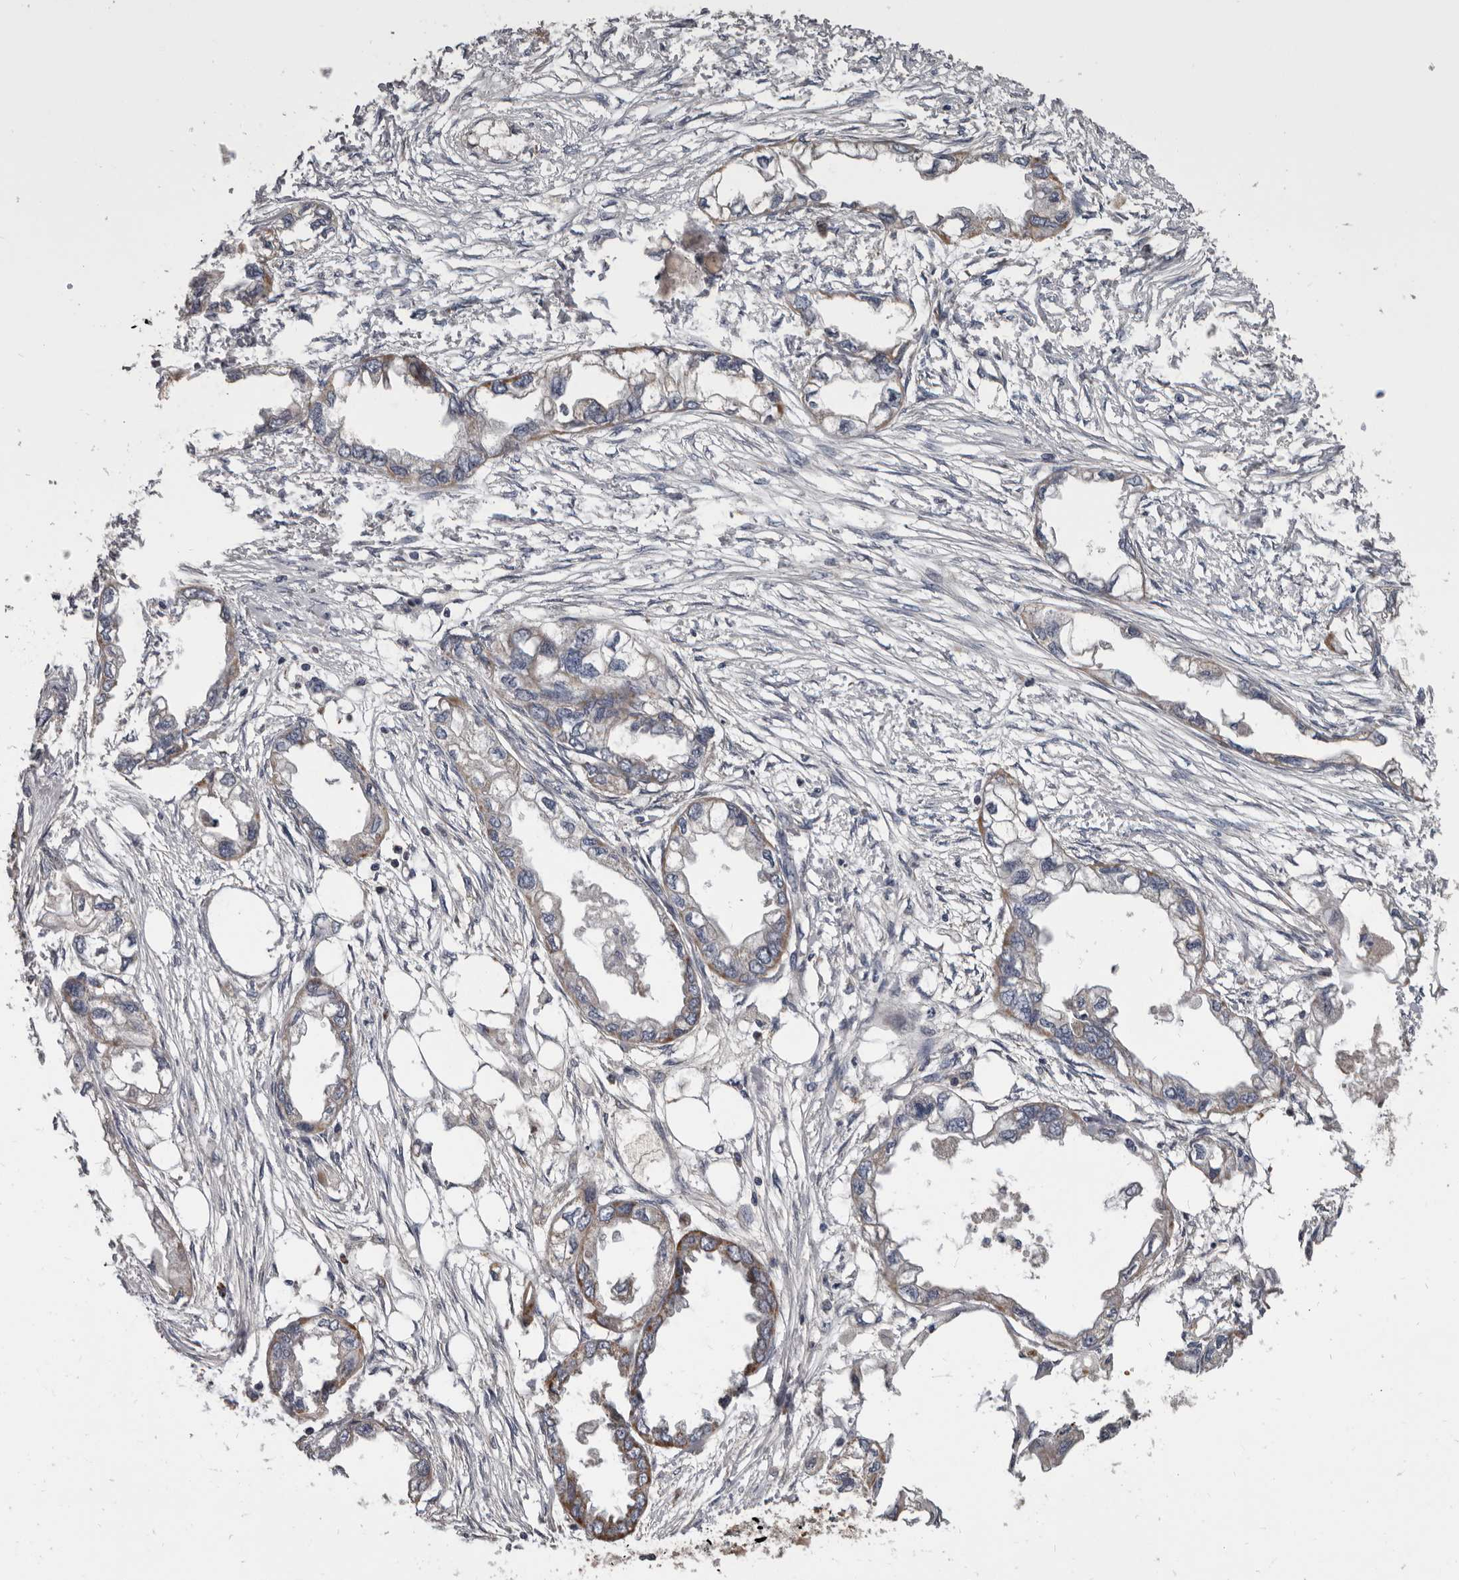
{"staining": {"intensity": "weak", "quantity": "25%-75%", "location": "cytoplasmic/membranous"}, "tissue": "endometrial cancer", "cell_type": "Tumor cells", "image_type": "cancer", "snomed": [{"axis": "morphology", "description": "Adenocarcinoma, NOS"}, {"axis": "morphology", "description": "Adenocarcinoma, metastatic, NOS"}, {"axis": "topography", "description": "Adipose tissue"}, {"axis": "topography", "description": "Endometrium"}], "caption": "IHC (DAB) staining of endometrial cancer reveals weak cytoplasmic/membranous protein expression in about 25%-75% of tumor cells.", "gene": "ALDH5A1", "patient": {"sex": "female", "age": 67}}